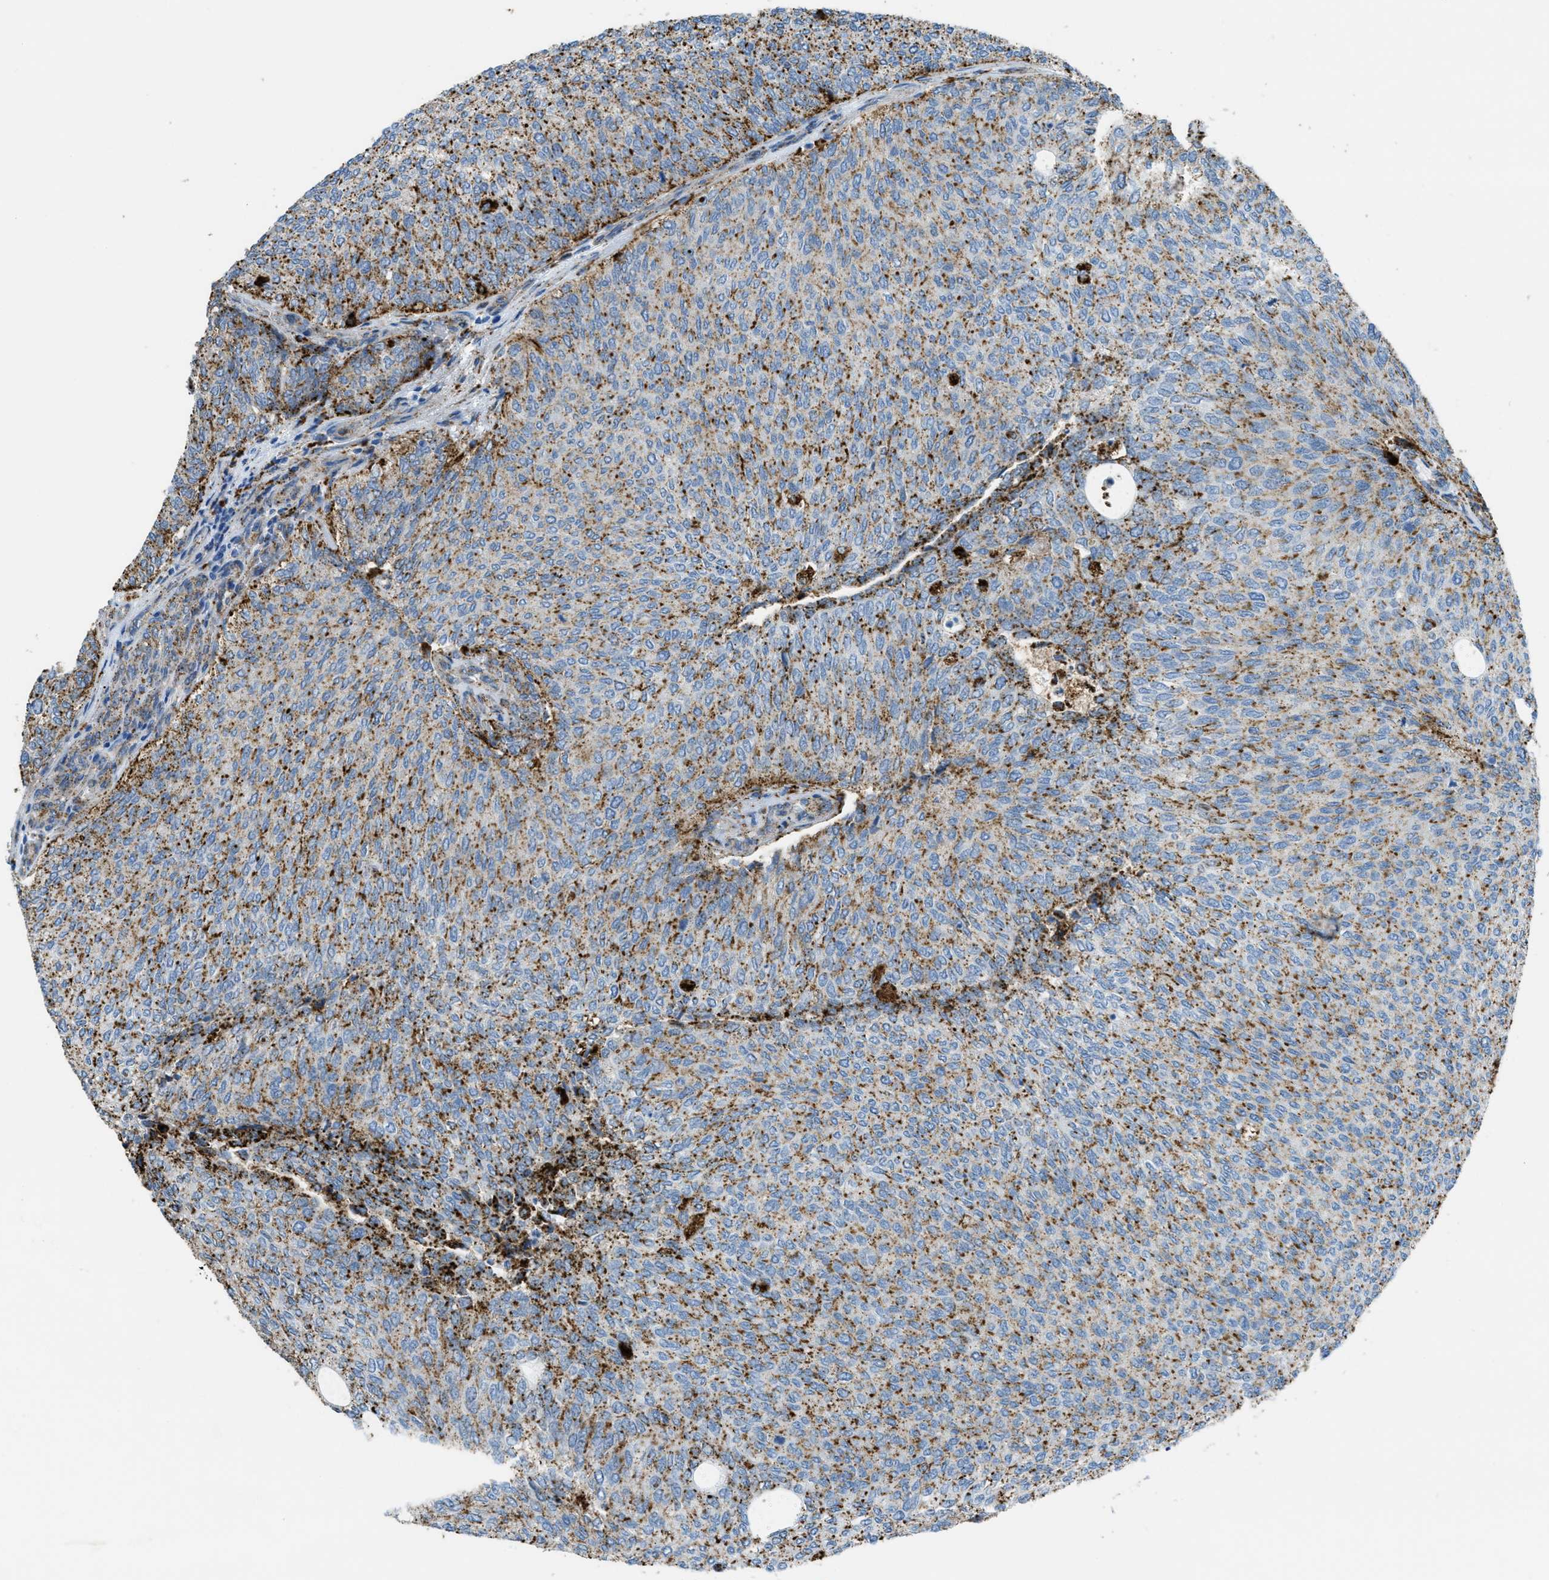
{"staining": {"intensity": "moderate", "quantity": ">75%", "location": "cytoplasmic/membranous"}, "tissue": "urothelial cancer", "cell_type": "Tumor cells", "image_type": "cancer", "snomed": [{"axis": "morphology", "description": "Urothelial carcinoma, Low grade"}, {"axis": "topography", "description": "Urinary bladder"}], "caption": "Immunohistochemistry (IHC) of low-grade urothelial carcinoma demonstrates medium levels of moderate cytoplasmic/membranous positivity in about >75% of tumor cells. The staining is performed using DAB (3,3'-diaminobenzidine) brown chromogen to label protein expression. The nuclei are counter-stained blue using hematoxylin.", "gene": "SCARB2", "patient": {"sex": "female", "age": 79}}